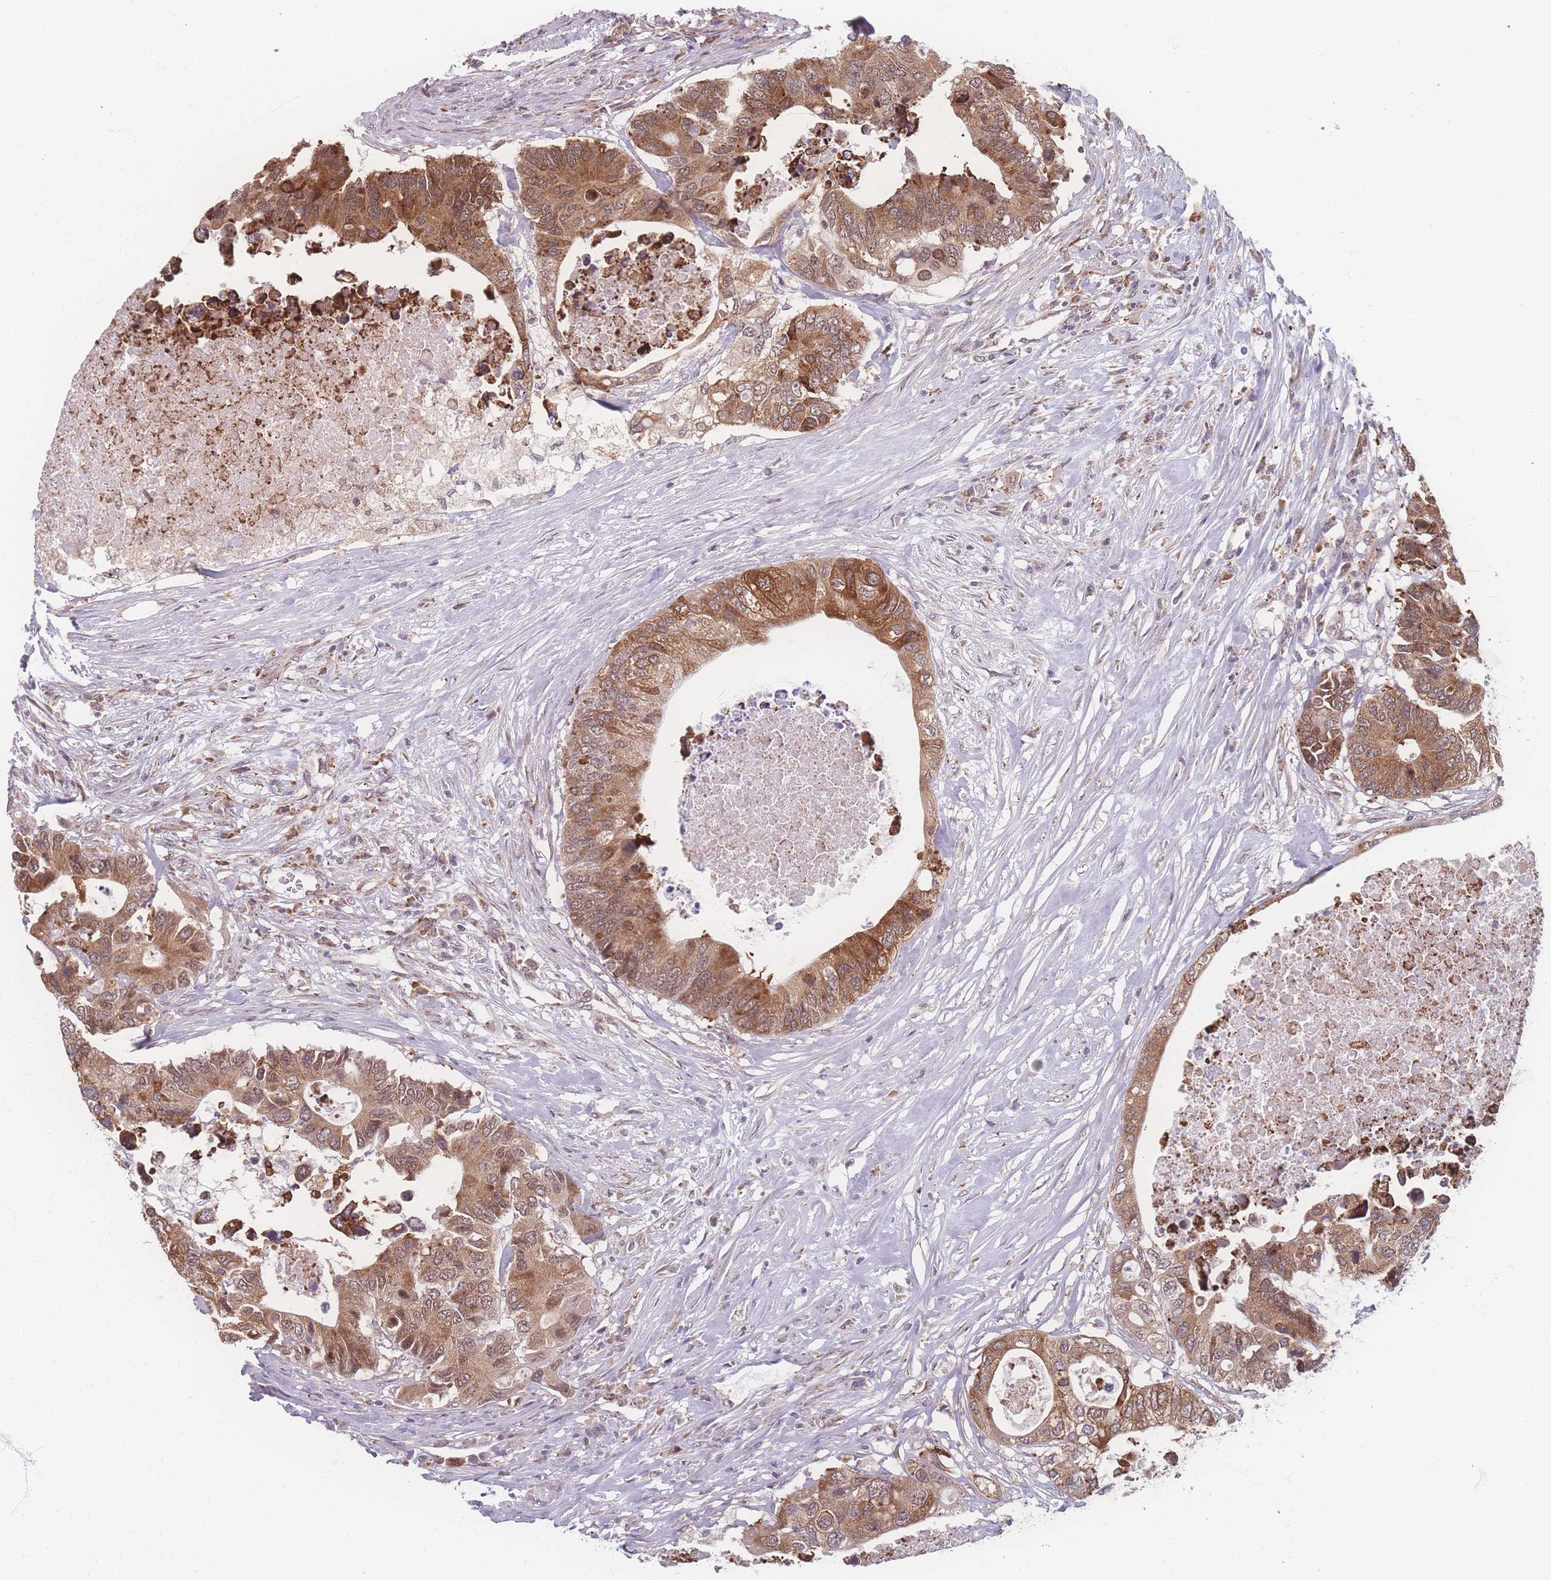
{"staining": {"intensity": "moderate", "quantity": ">75%", "location": "cytoplasmic/membranous,nuclear"}, "tissue": "colorectal cancer", "cell_type": "Tumor cells", "image_type": "cancer", "snomed": [{"axis": "morphology", "description": "Adenocarcinoma, NOS"}, {"axis": "topography", "description": "Colon"}], "caption": "DAB (3,3'-diaminobenzidine) immunohistochemical staining of adenocarcinoma (colorectal) demonstrates moderate cytoplasmic/membranous and nuclear protein staining in approximately >75% of tumor cells.", "gene": "ZC3H13", "patient": {"sex": "male", "age": 71}}